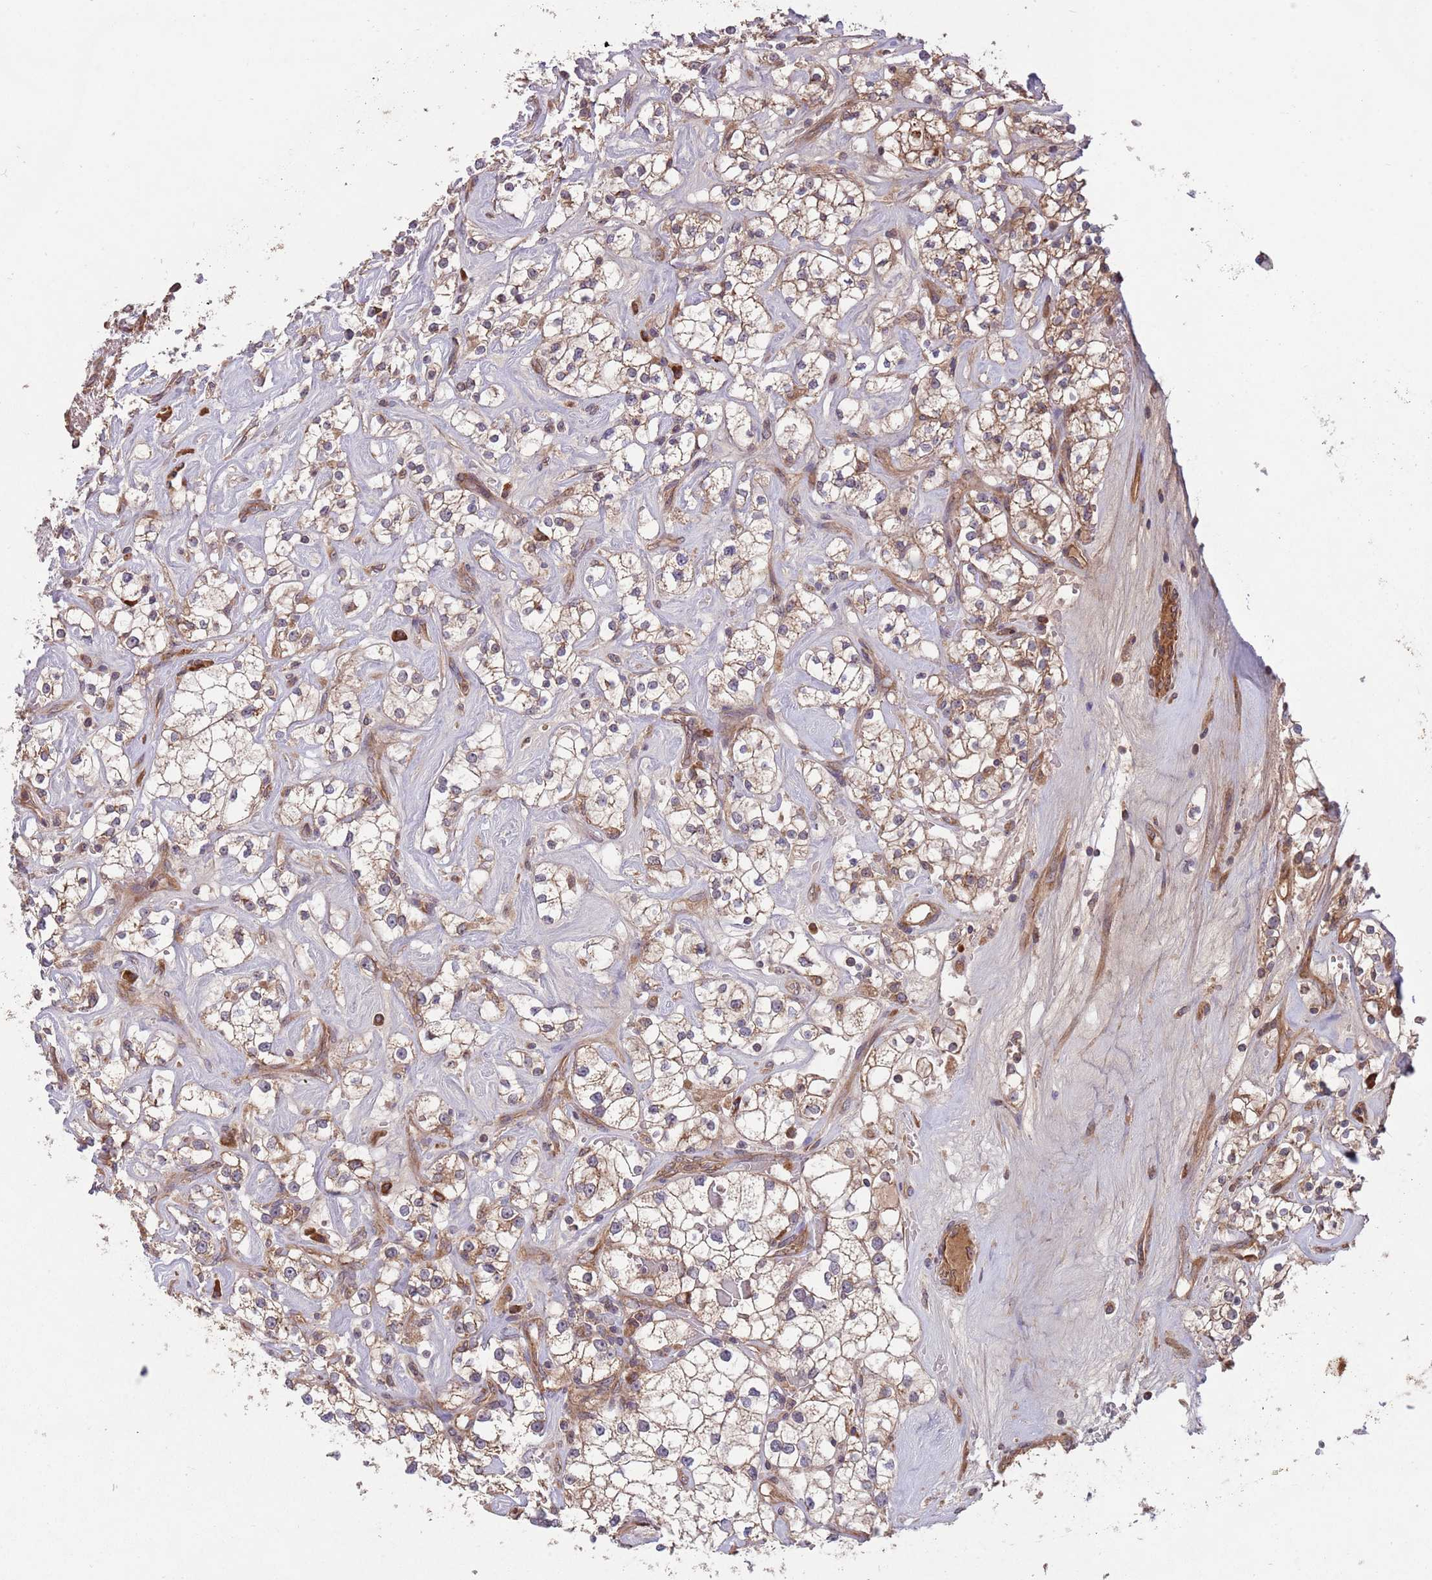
{"staining": {"intensity": "moderate", "quantity": ">75%", "location": "cytoplasmic/membranous"}, "tissue": "renal cancer", "cell_type": "Tumor cells", "image_type": "cancer", "snomed": [{"axis": "morphology", "description": "Adenocarcinoma, NOS"}, {"axis": "topography", "description": "Kidney"}], "caption": "Renal cancer stained with a brown dye demonstrates moderate cytoplasmic/membranous positive positivity in approximately >75% of tumor cells.", "gene": "MFNG", "patient": {"sex": "male", "age": 77}}